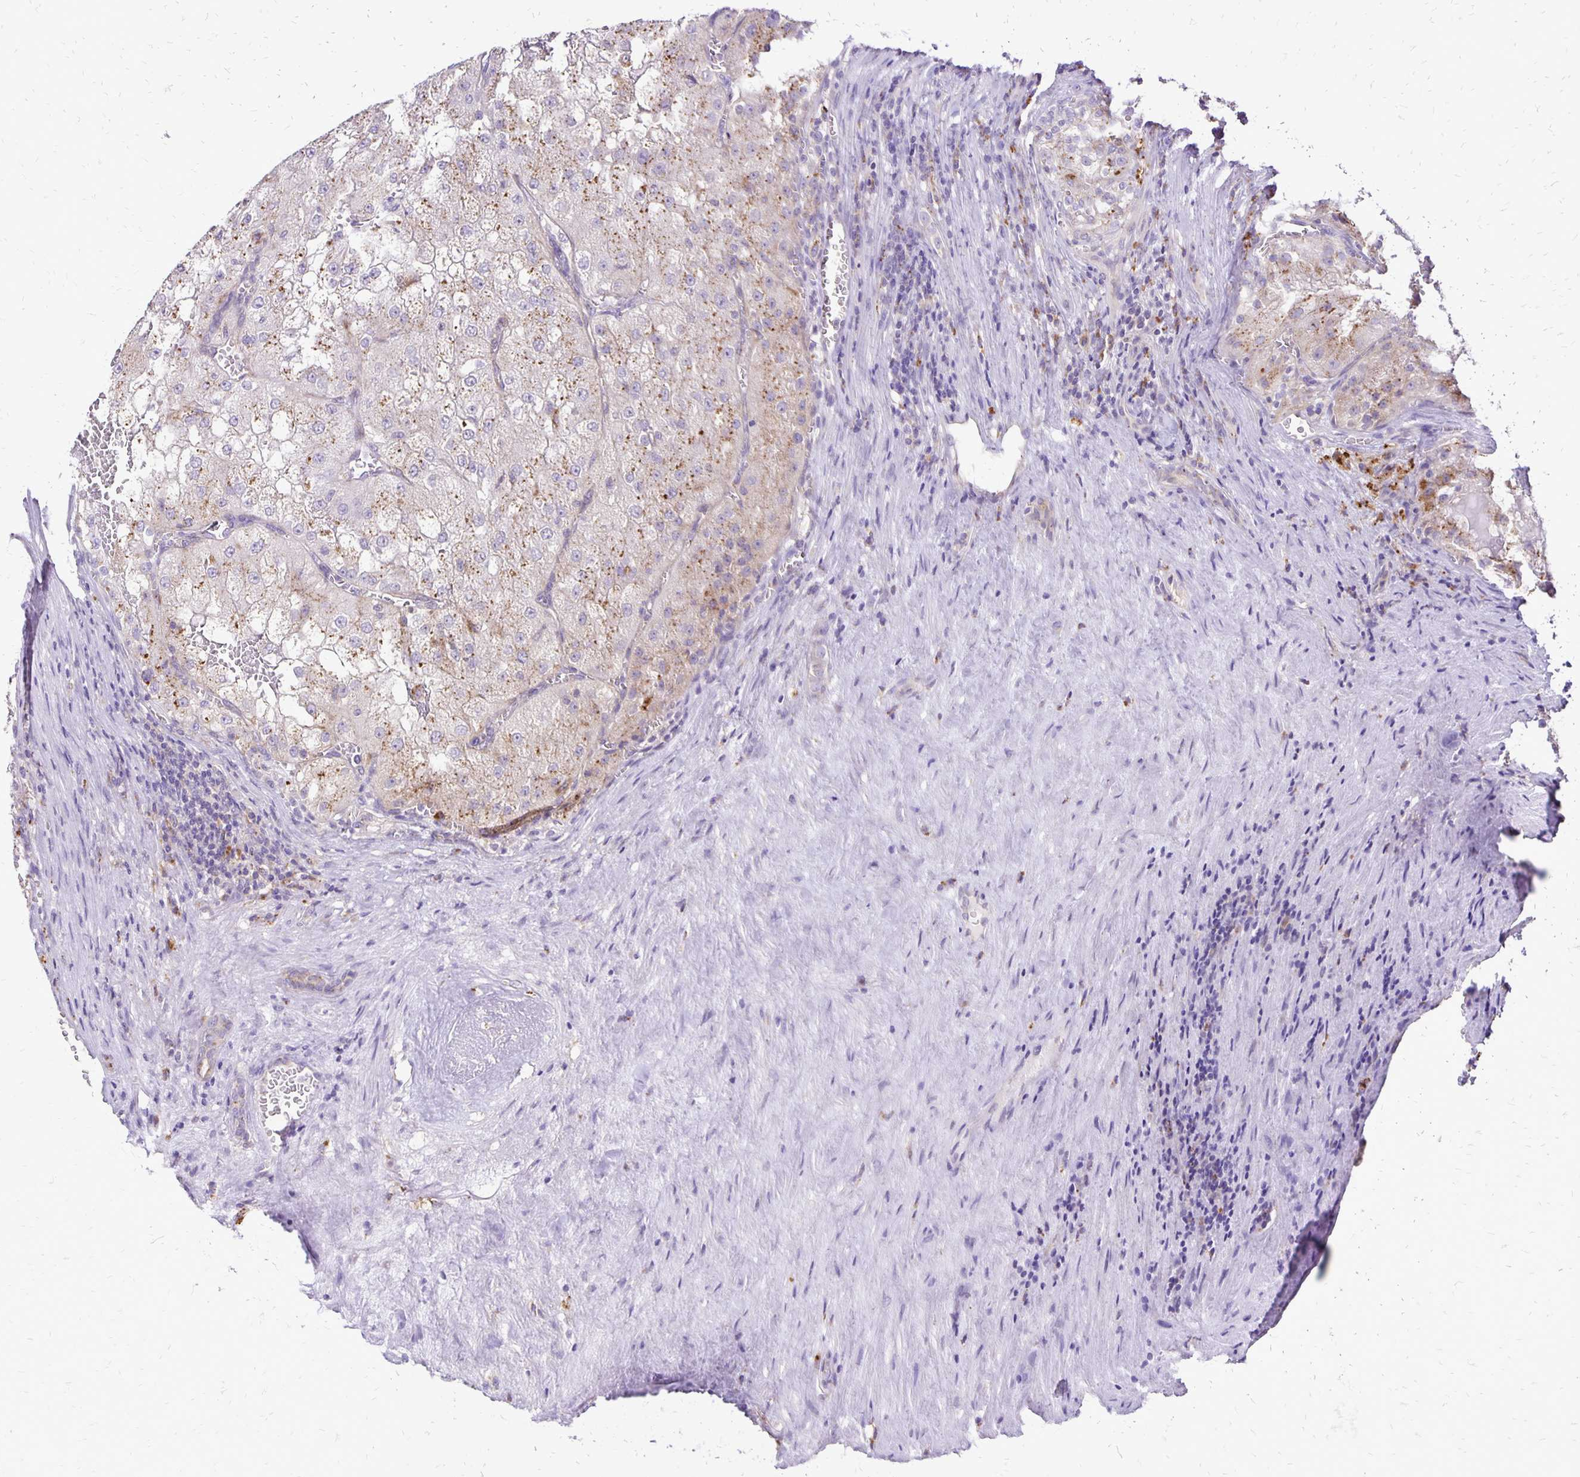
{"staining": {"intensity": "moderate", "quantity": "25%-75%", "location": "cytoplasmic/membranous"}, "tissue": "renal cancer", "cell_type": "Tumor cells", "image_type": "cancer", "snomed": [{"axis": "morphology", "description": "Adenocarcinoma, NOS"}, {"axis": "topography", "description": "Kidney"}], "caption": "A histopathology image of human renal adenocarcinoma stained for a protein displays moderate cytoplasmic/membranous brown staining in tumor cells.", "gene": "EIF5A", "patient": {"sex": "female", "age": 74}}